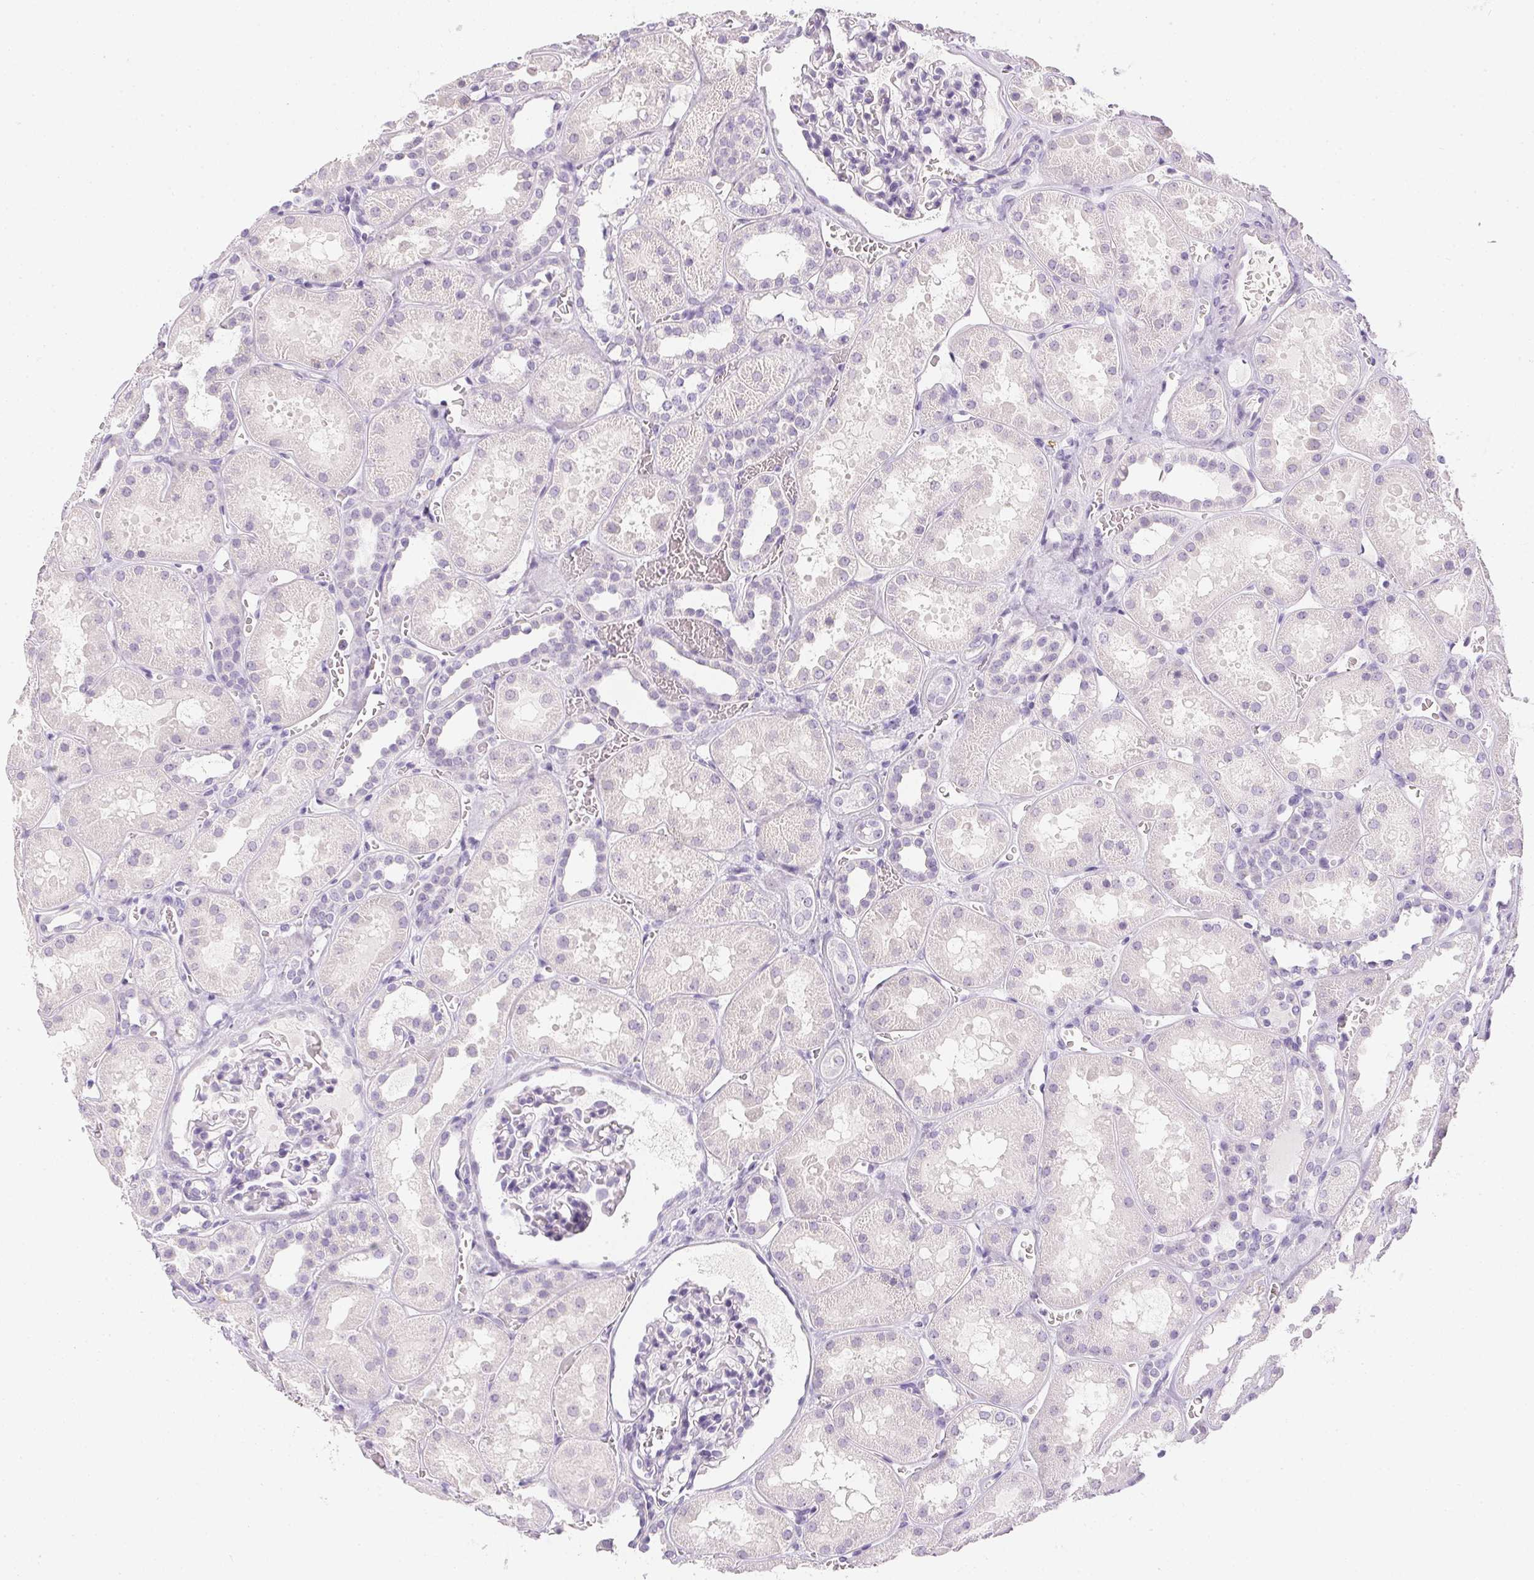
{"staining": {"intensity": "negative", "quantity": "none", "location": "none"}, "tissue": "kidney", "cell_type": "Cells in glomeruli", "image_type": "normal", "snomed": [{"axis": "morphology", "description": "Normal tissue, NOS"}, {"axis": "topography", "description": "Kidney"}], "caption": "Cells in glomeruli show no significant positivity in normal kidney.", "gene": "PPY", "patient": {"sex": "female", "age": 41}}